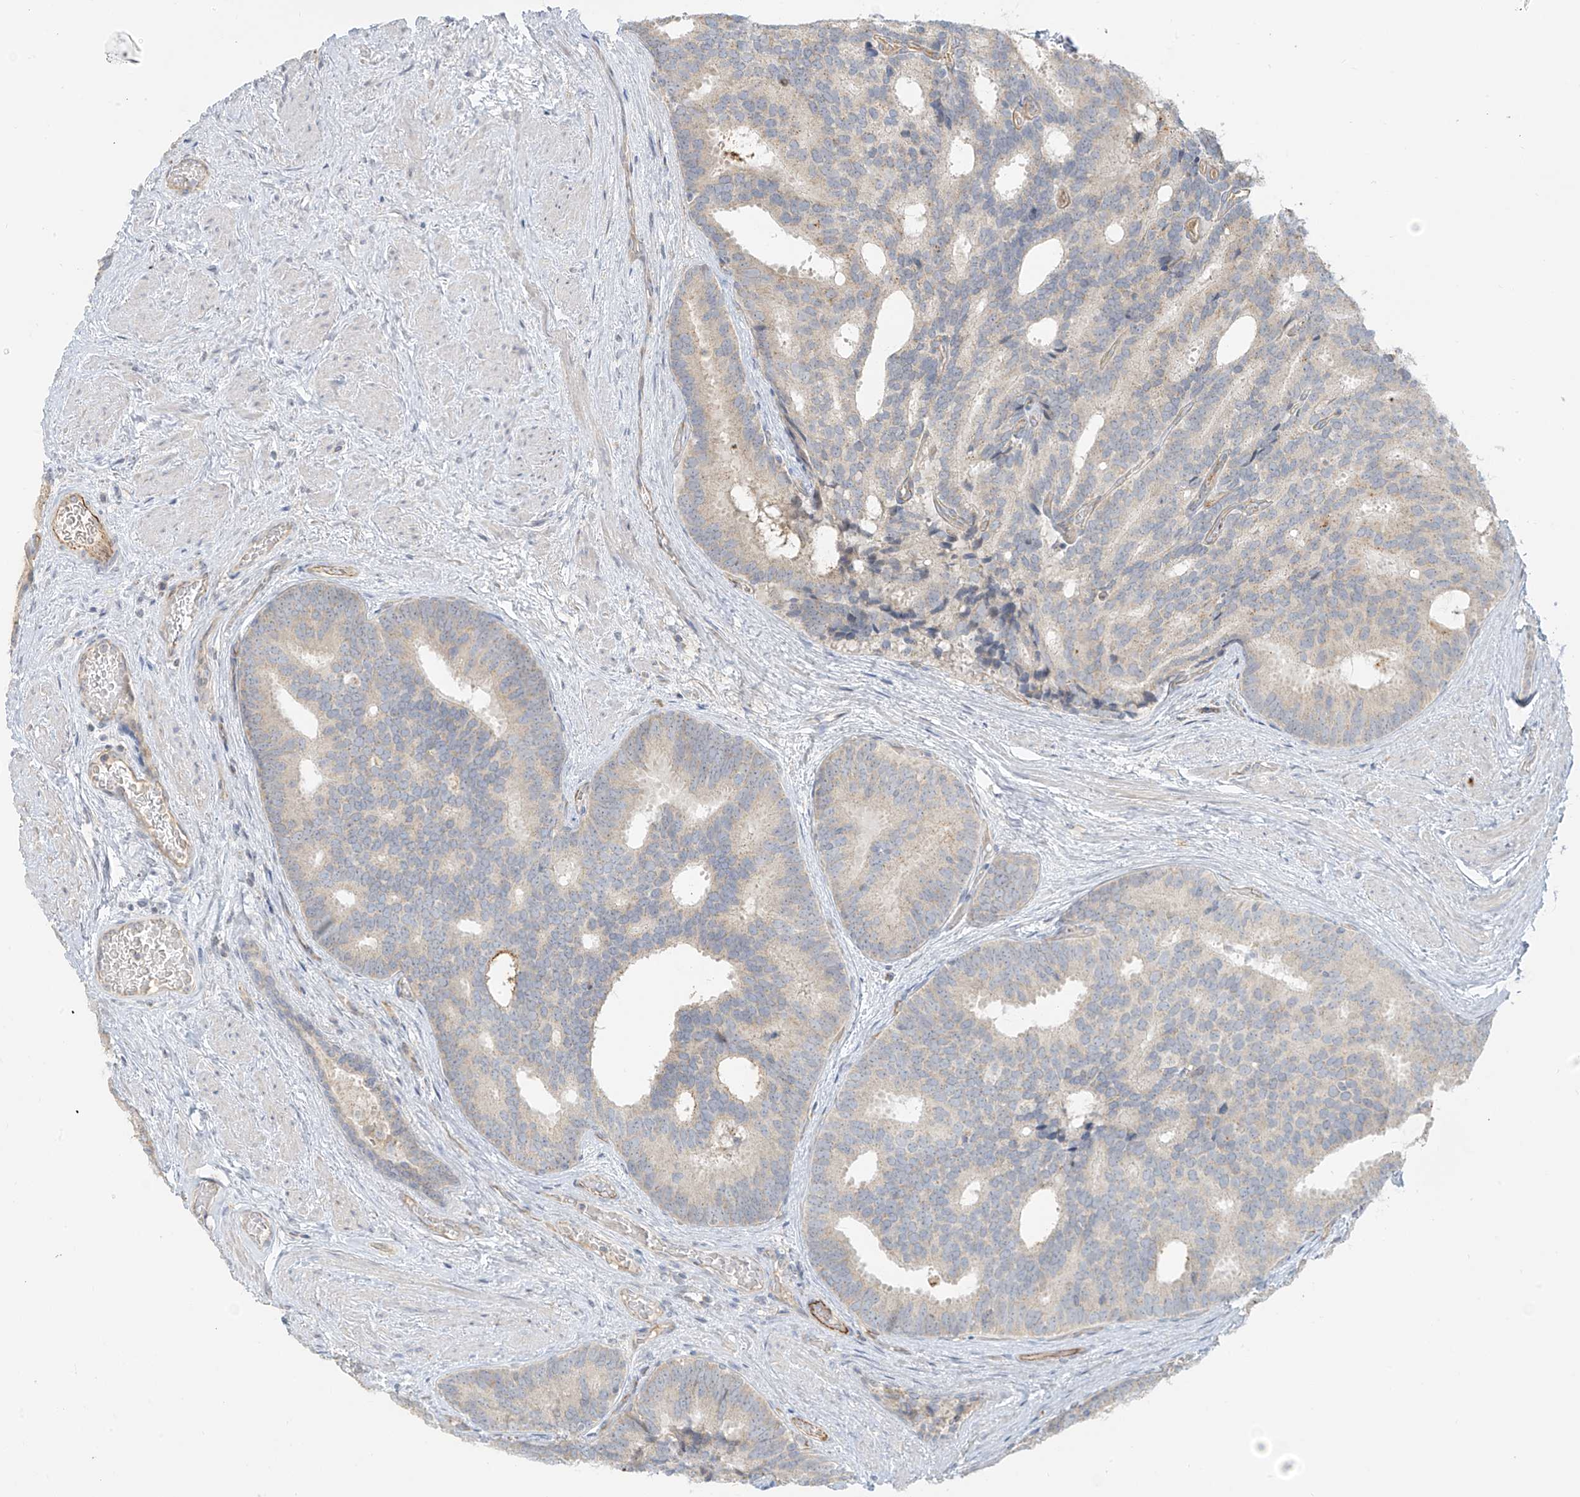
{"staining": {"intensity": "negative", "quantity": "none", "location": "none"}, "tissue": "prostate cancer", "cell_type": "Tumor cells", "image_type": "cancer", "snomed": [{"axis": "morphology", "description": "Adenocarcinoma, Low grade"}, {"axis": "topography", "description": "Prostate"}], "caption": "High magnification brightfield microscopy of prostate cancer (low-grade adenocarcinoma) stained with DAB (3,3'-diaminobenzidine) (brown) and counterstained with hematoxylin (blue): tumor cells show no significant expression.", "gene": "C2orf42", "patient": {"sex": "male", "age": 71}}